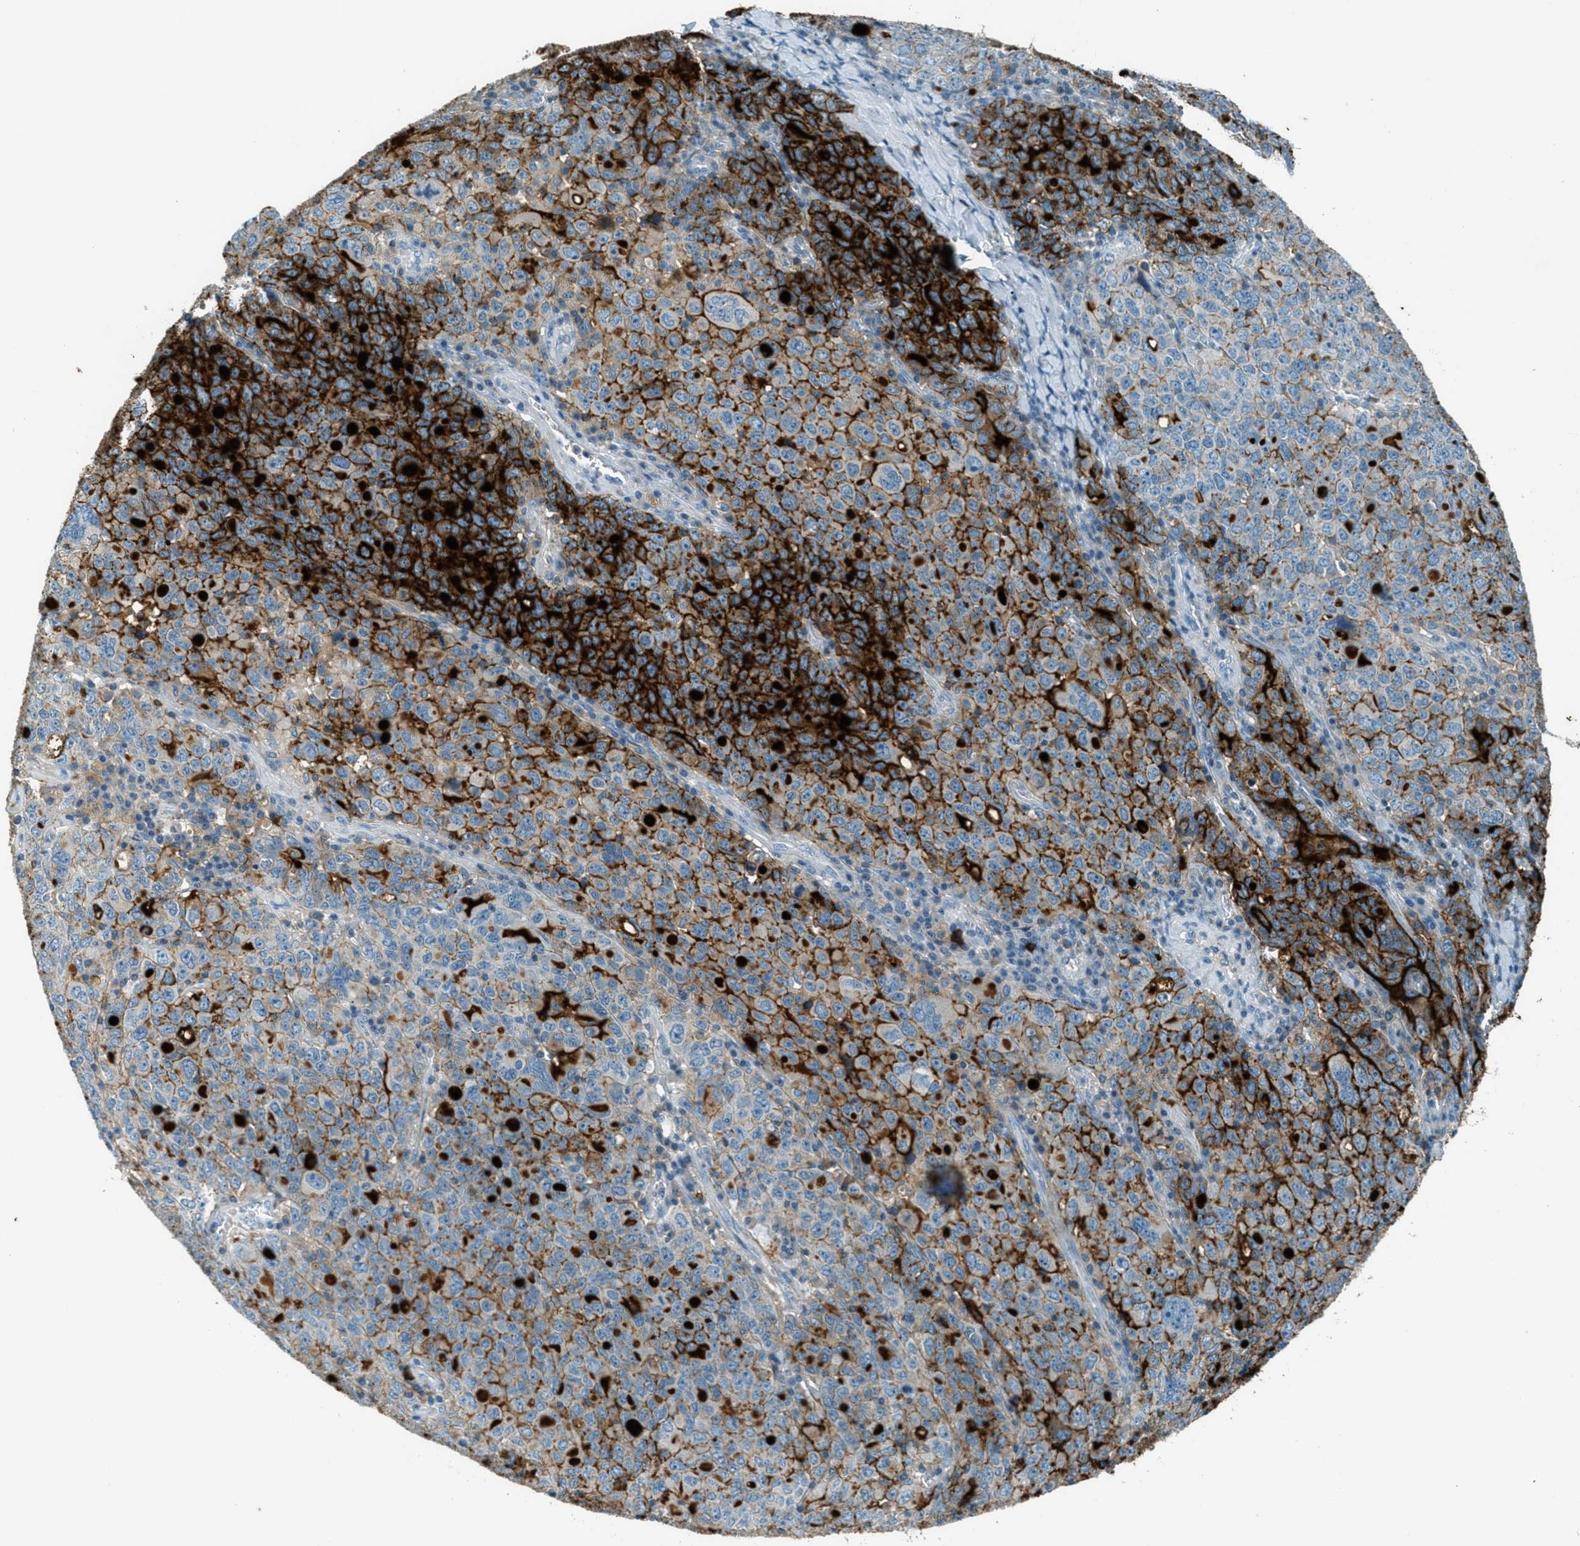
{"staining": {"intensity": "strong", "quantity": "25%-75%", "location": "cytoplasmic/membranous"}, "tissue": "ovarian cancer", "cell_type": "Tumor cells", "image_type": "cancer", "snomed": [{"axis": "morphology", "description": "Carcinoma, endometroid"}, {"axis": "topography", "description": "Ovary"}], "caption": "DAB immunohistochemical staining of ovarian cancer shows strong cytoplasmic/membranous protein staining in approximately 25%-75% of tumor cells.", "gene": "MSLN", "patient": {"sex": "female", "age": 62}}